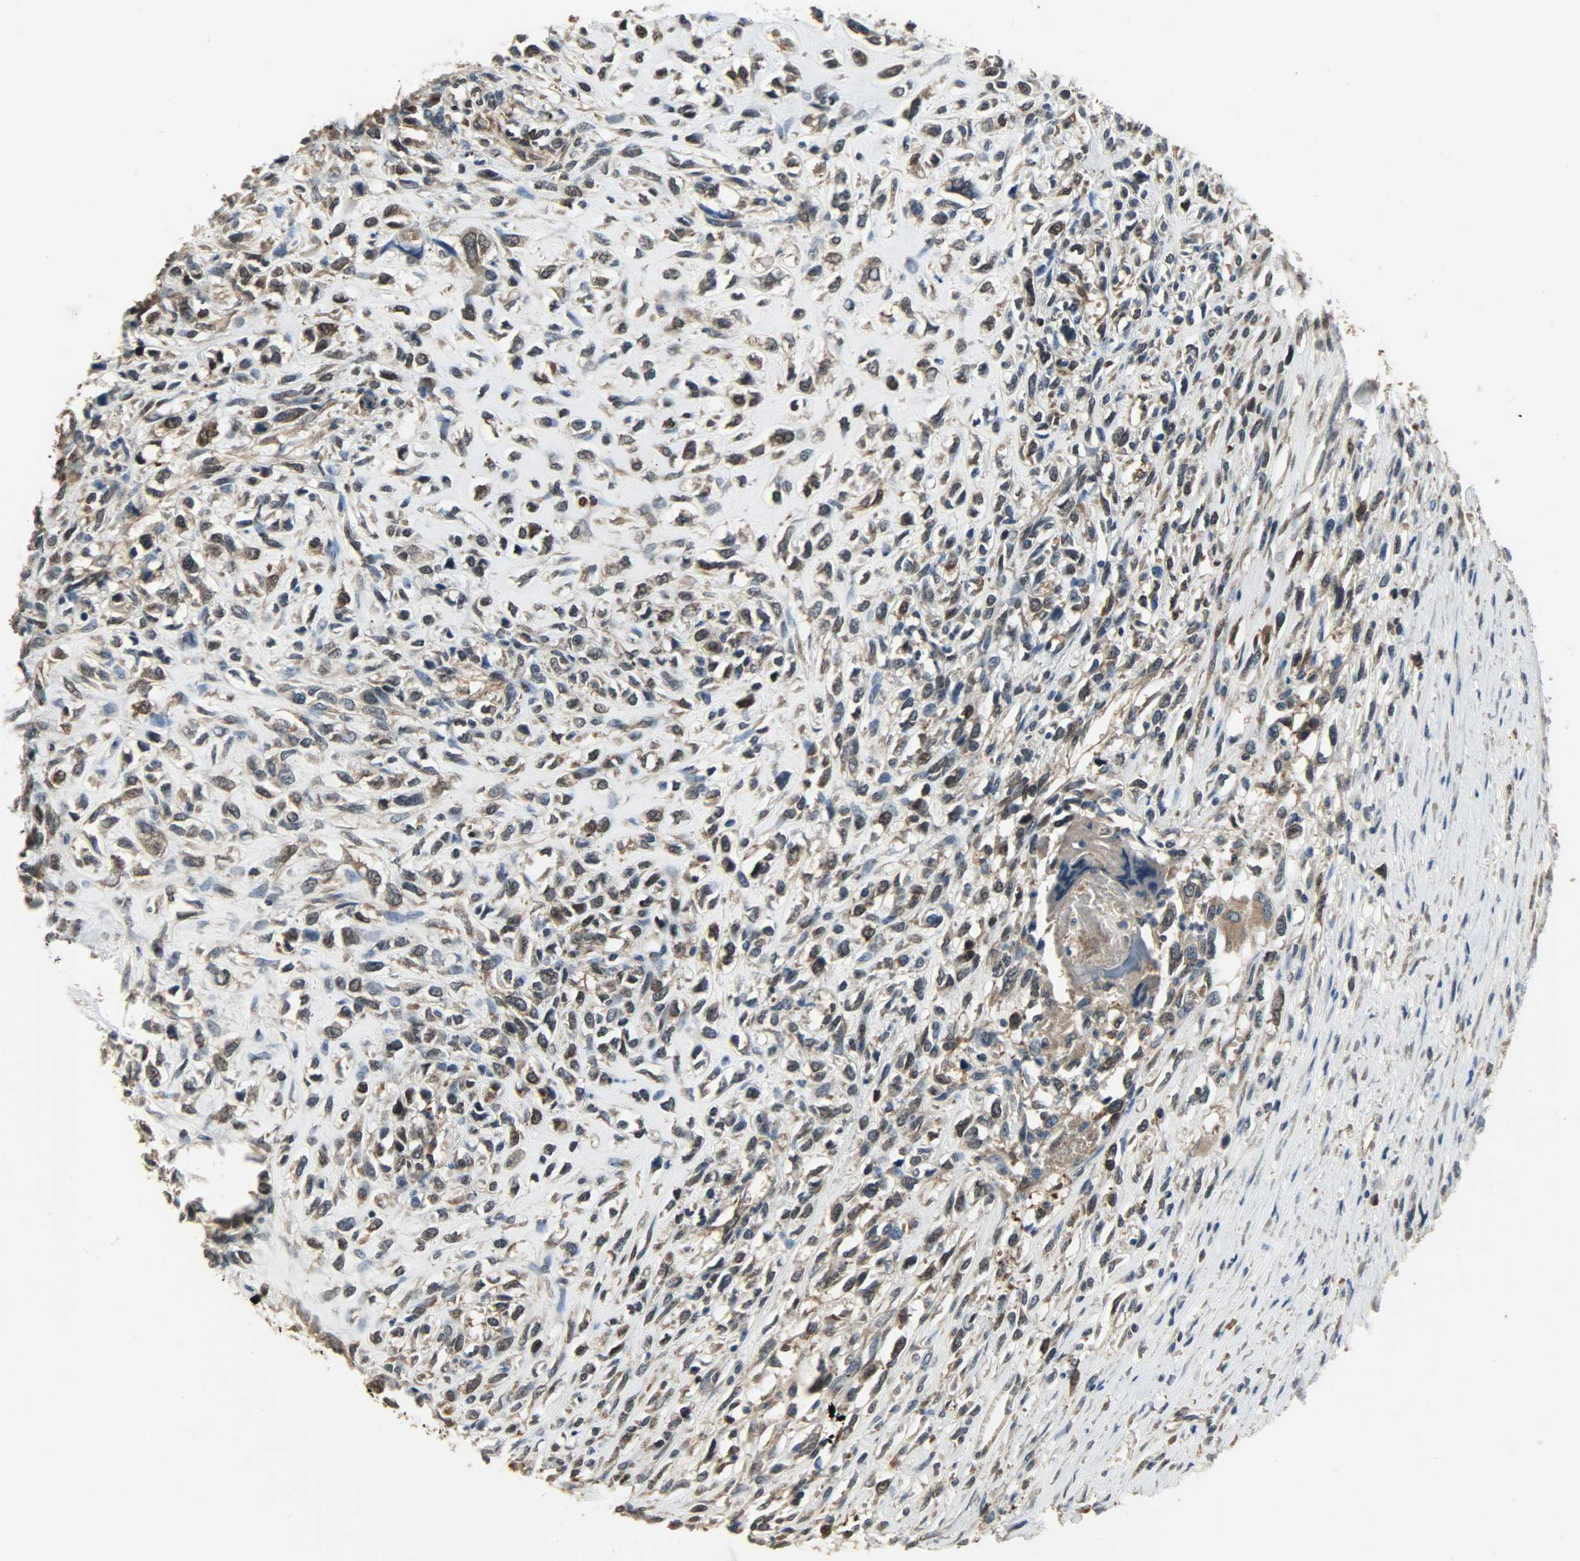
{"staining": {"intensity": "moderate", "quantity": ">75%", "location": "cytoplasmic/membranous,nuclear"}, "tissue": "head and neck cancer", "cell_type": "Tumor cells", "image_type": "cancer", "snomed": [{"axis": "morphology", "description": "Necrosis, NOS"}, {"axis": "morphology", "description": "Neoplasm, malignant, NOS"}, {"axis": "topography", "description": "Salivary gland"}, {"axis": "topography", "description": "Head-Neck"}], "caption": "A brown stain shows moderate cytoplasmic/membranous and nuclear staining of a protein in human head and neck cancer tumor cells.", "gene": "LDHB", "patient": {"sex": "male", "age": 43}}